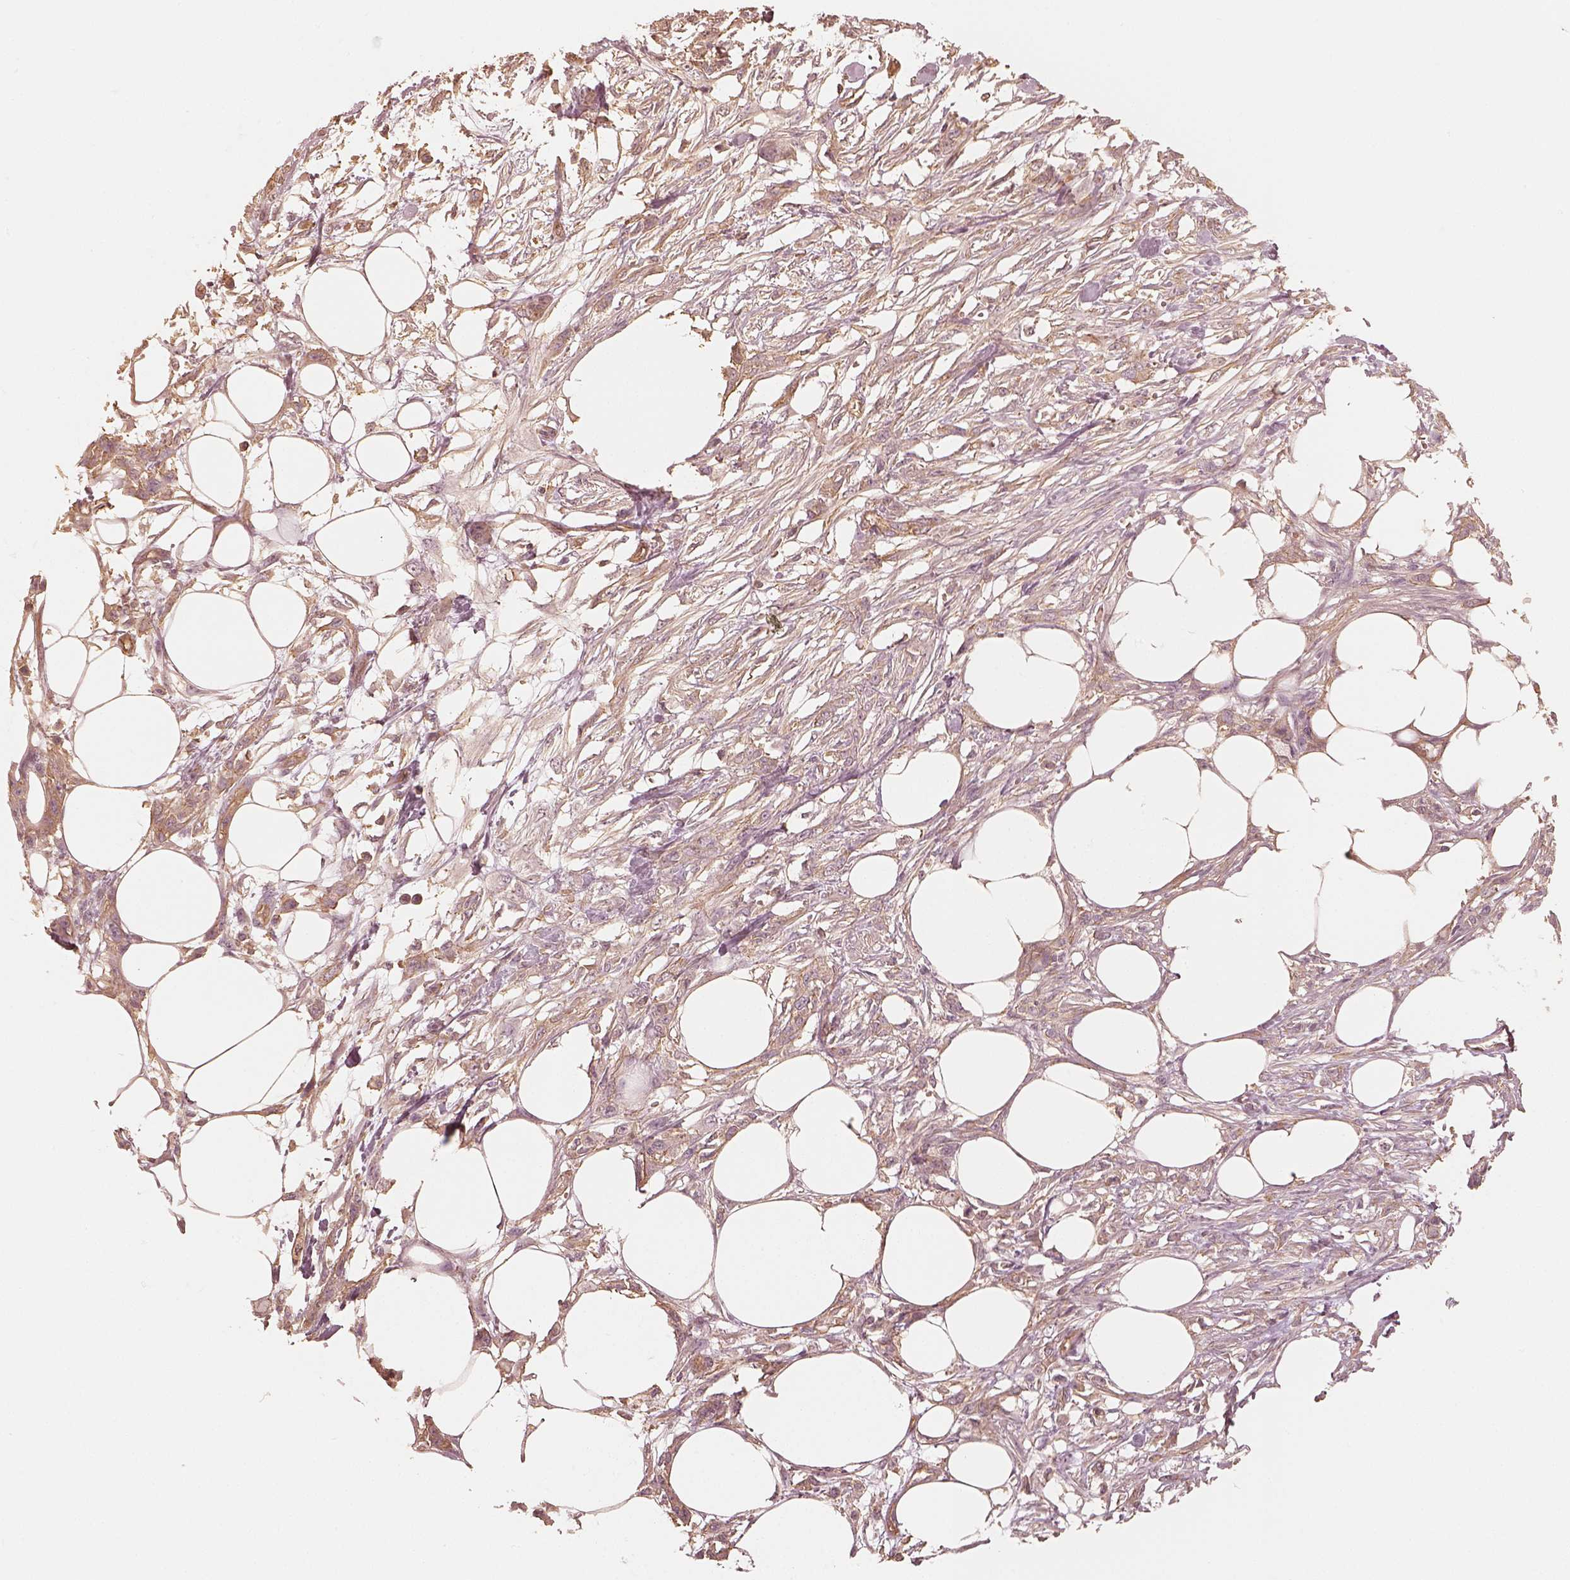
{"staining": {"intensity": "weak", "quantity": "25%-75%", "location": "cytoplasmic/membranous"}, "tissue": "skin cancer", "cell_type": "Tumor cells", "image_type": "cancer", "snomed": [{"axis": "morphology", "description": "Squamous cell carcinoma, NOS"}, {"axis": "topography", "description": "Skin"}], "caption": "Tumor cells reveal weak cytoplasmic/membranous staining in approximately 25%-75% of cells in skin cancer (squamous cell carcinoma). (Stains: DAB in brown, nuclei in blue, Microscopy: brightfield microscopy at high magnification).", "gene": "WDR7", "patient": {"sex": "female", "age": 59}}